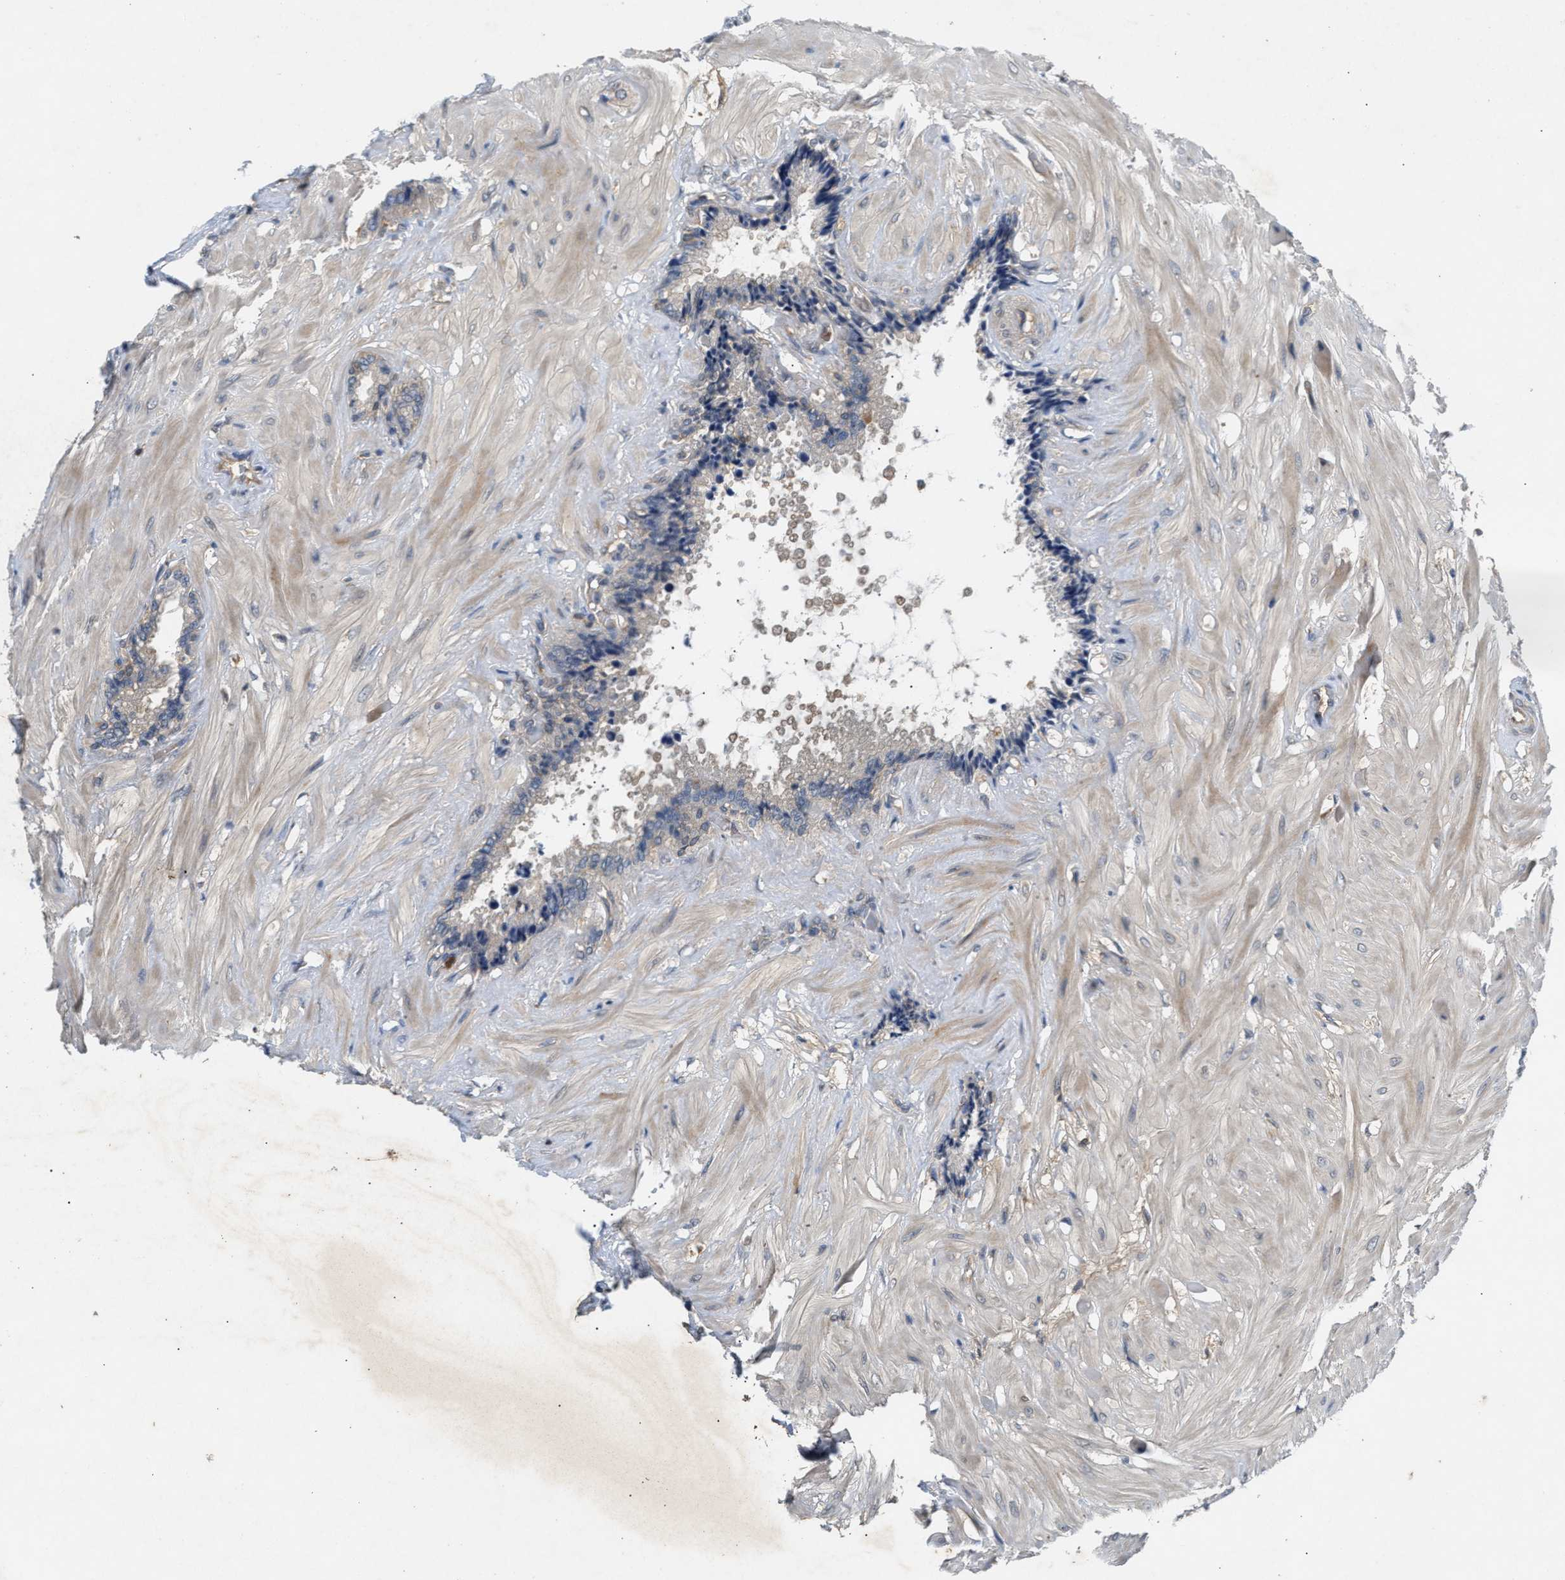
{"staining": {"intensity": "moderate", "quantity": ">75%", "location": "cytoplasmic/membranous"}, "tissue": "seminal vesicle", "cell_type": "Glandular cells", "image_type": "normal", "snomed": [{"axis": "morphology", "description": "Normal tissue, NOS"}, {"axis": "topography", "description": "Seminal veicle"}], "caption": "An image showing moderate cytoplasmic/membranous staining in approximately >75% of glandular cells in normal seminal vesicle, as visualized by brown immunohistochemical staining.", "gene": "CHUK", "patient": {"sex": "male", "age": 46}}